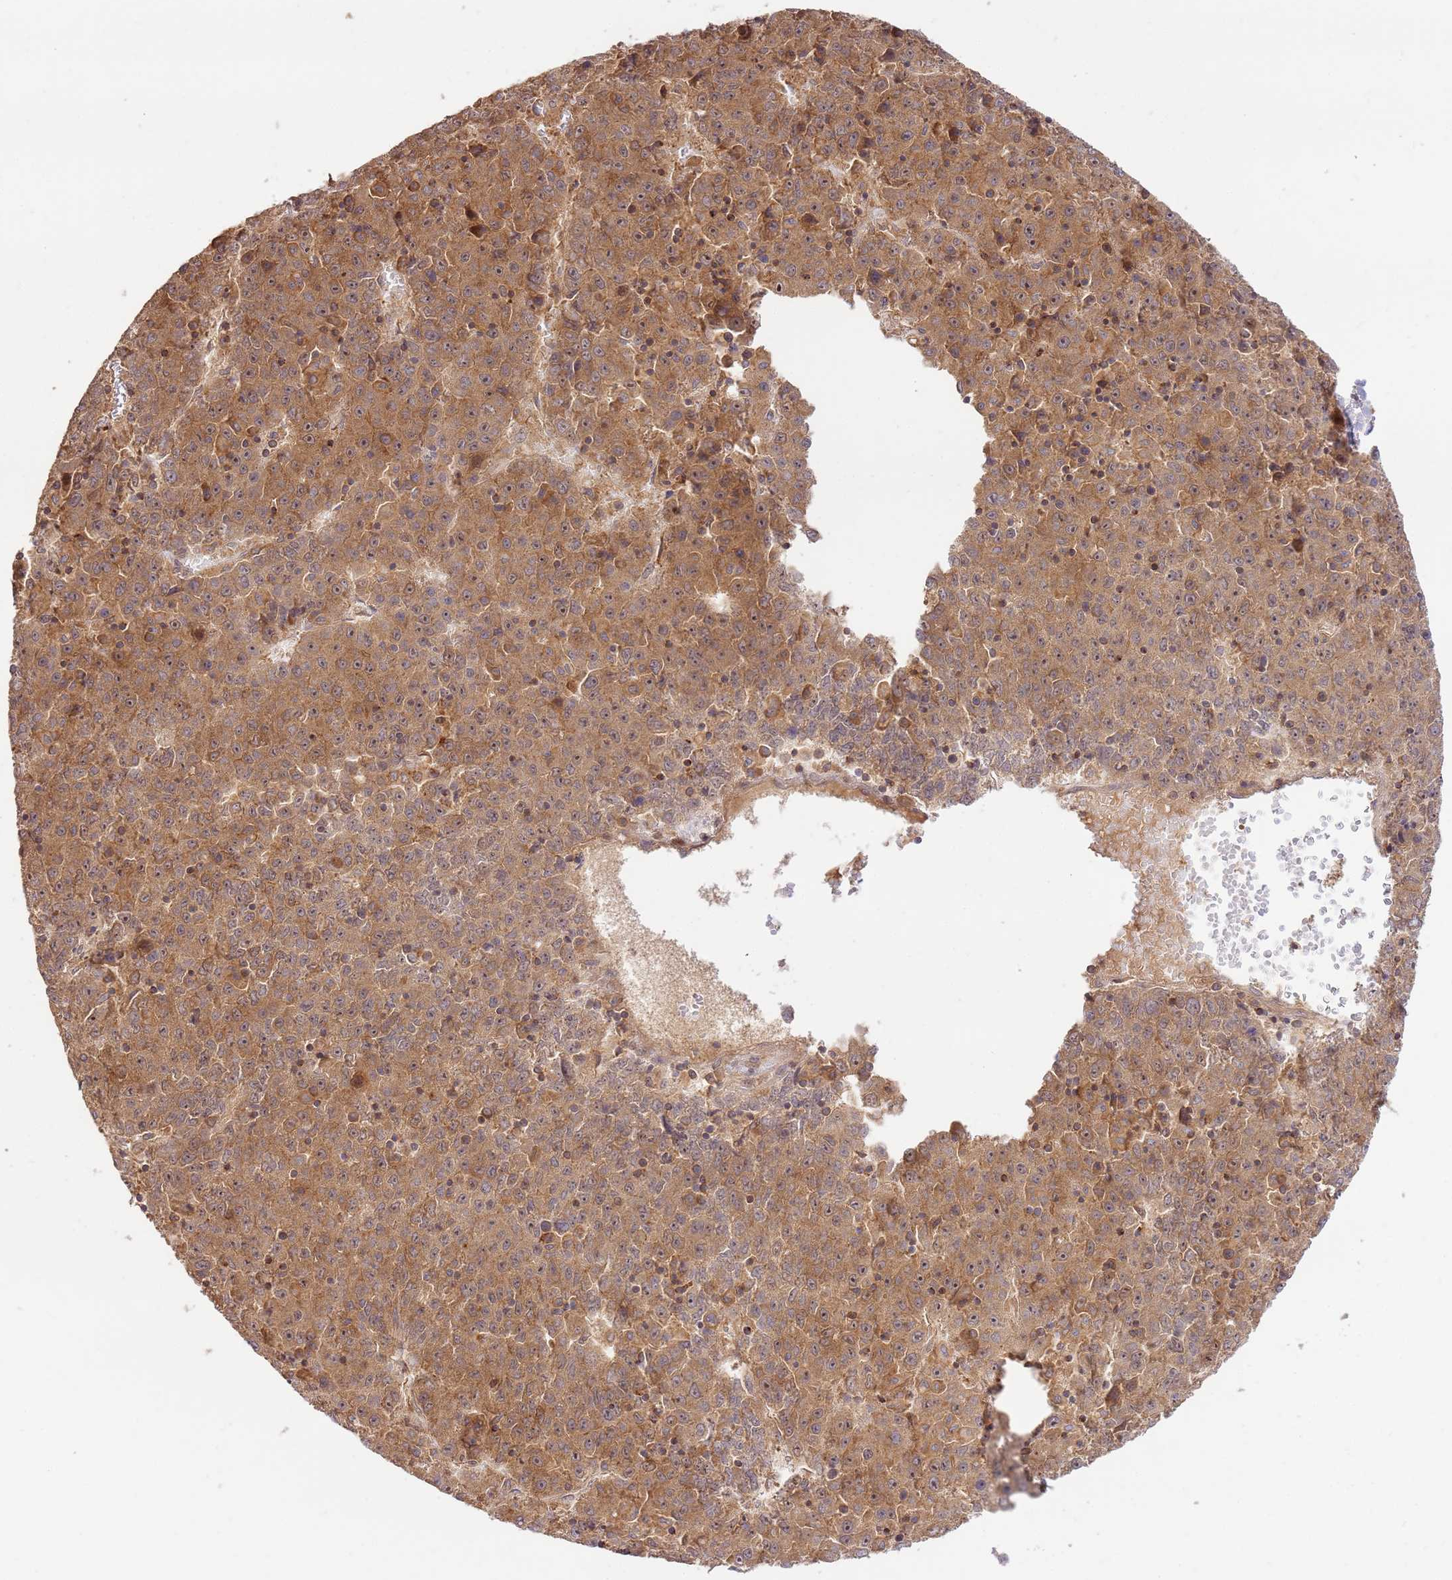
{"staining": {"intensity": "strong", "quantity": ">75%", "location": "cytoplasmic/membranous"}, "tissue": "liver cancer", "cell_type": "Tumor cells", "image_type": "cancer", "snomed": [{"axis": "morphology", "description": "Carcinoma, Hepatocellular, NOS"}, {"axis": "topography", "description": "Liver"}], "caption": "Immunohistochemistry (IHC) histopathology image of neoplastic tissue: human liver cancer stained using IHC reveals high levels of strong protein expression localized specifically in the cytoplasmic/membranous of tumor cells, appearing as a cytoplasmic/membranous brown color.", "gene": "GAREM1", "patient": {"sex": "female", "age": 53}}